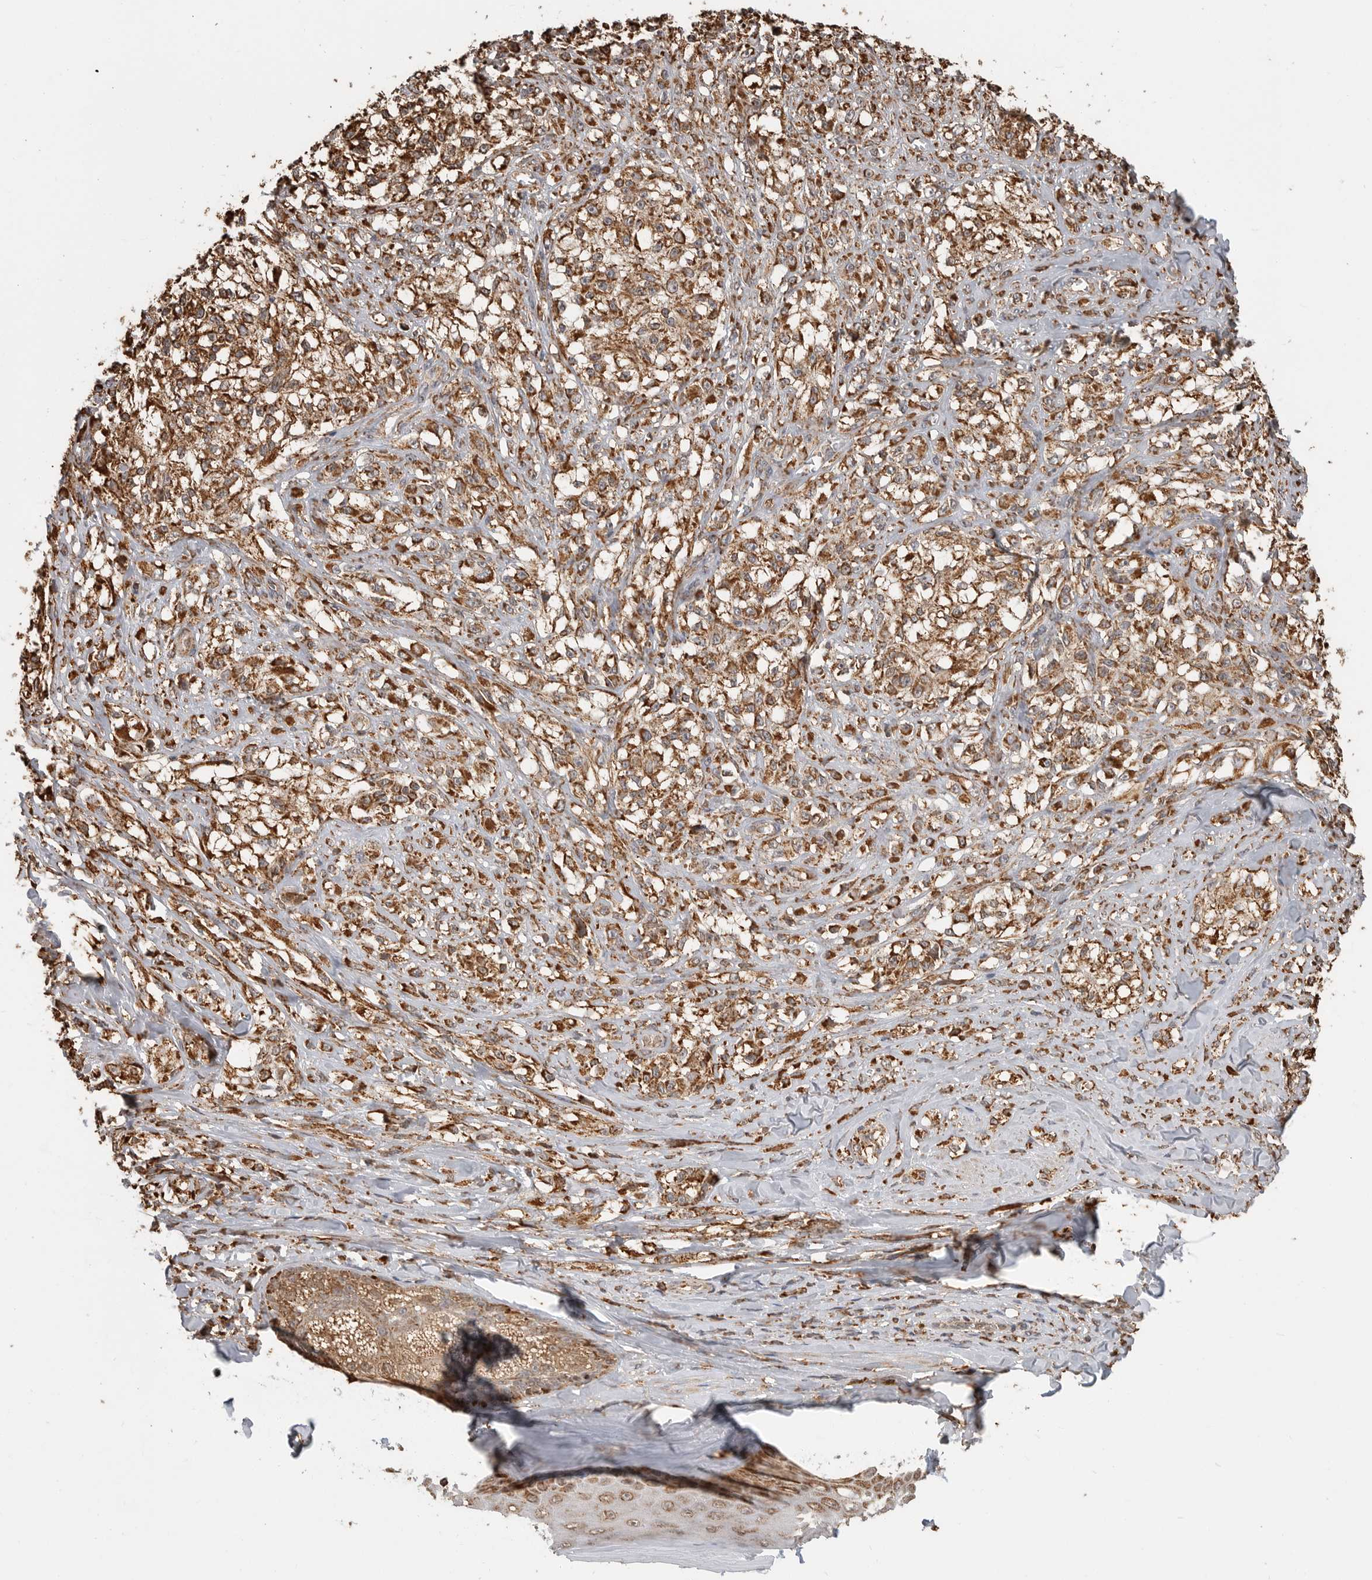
{"staining": {"intensity": "strong", "quantity": ">75%", "location": "cytoplasmic/membranous"}, "tissue": "melanoma", "cell_type": "Tumor cells", "image_type": "cancer", "snomed": [{"axis": "morphology", "description": "Malignant melanoma, NOS"}, {"axis": "topography", "description": "Skin of head"}], "caption": "Immunohistochemical staining of human malignant melanoma demonstrates high levels of strong cytoplasmic/membranous protein positivity in approximately >75% of tumor cells. Ihc stains the protein of interest in brown and the nuclei are stained blue.", "gene": "GCNT2", "patient": {"sex": "male", "age": 83}}